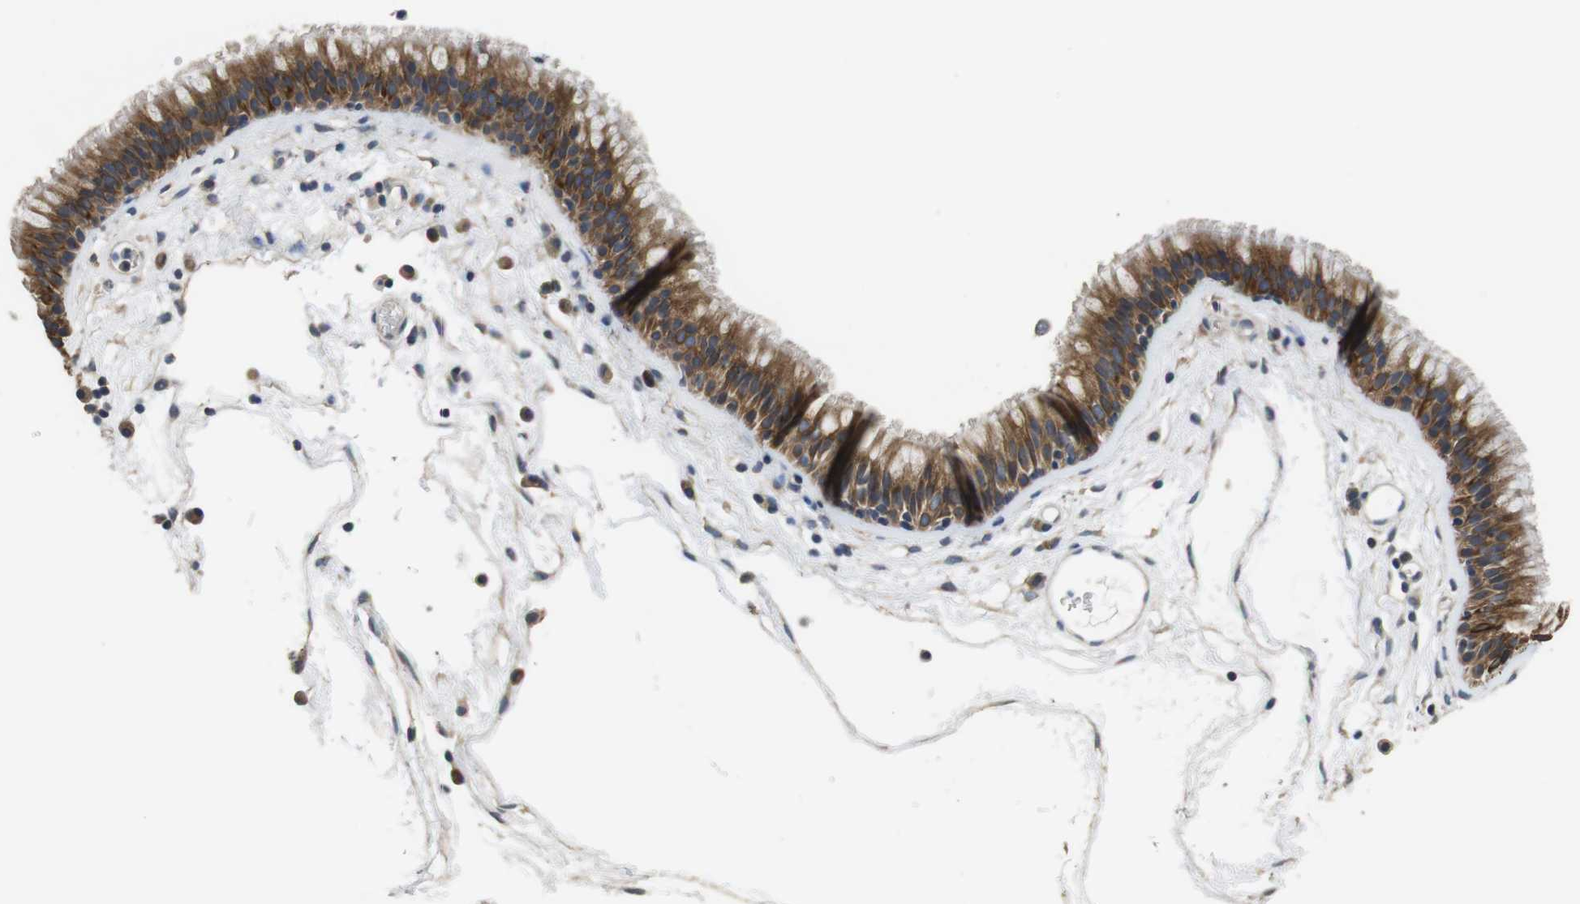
{"staining": {"intensity": "strong", "quantity": ">75%", "location": "cytoplasmic/membranous"}, "tissue": "nasopharynx", "cell_type": "Respiratory epithelial cells", "image_type": "normal", "snomed": [{"axis": "morphology", "description": "Normal tissue, NOS"}, {"axis": "morphology", "description": "Inflammation, NOS"}, {"axis": "topography", "description": "Nasopharynx"}], "caption": "Nasopharynx stained for a protein (brown) shows strong cytoplasmic/membranous positive positivity in about >75% of respiratory epithelial cells.", "gene": "ADGRL3", "patient": {"sex": "male", "age": 48}}